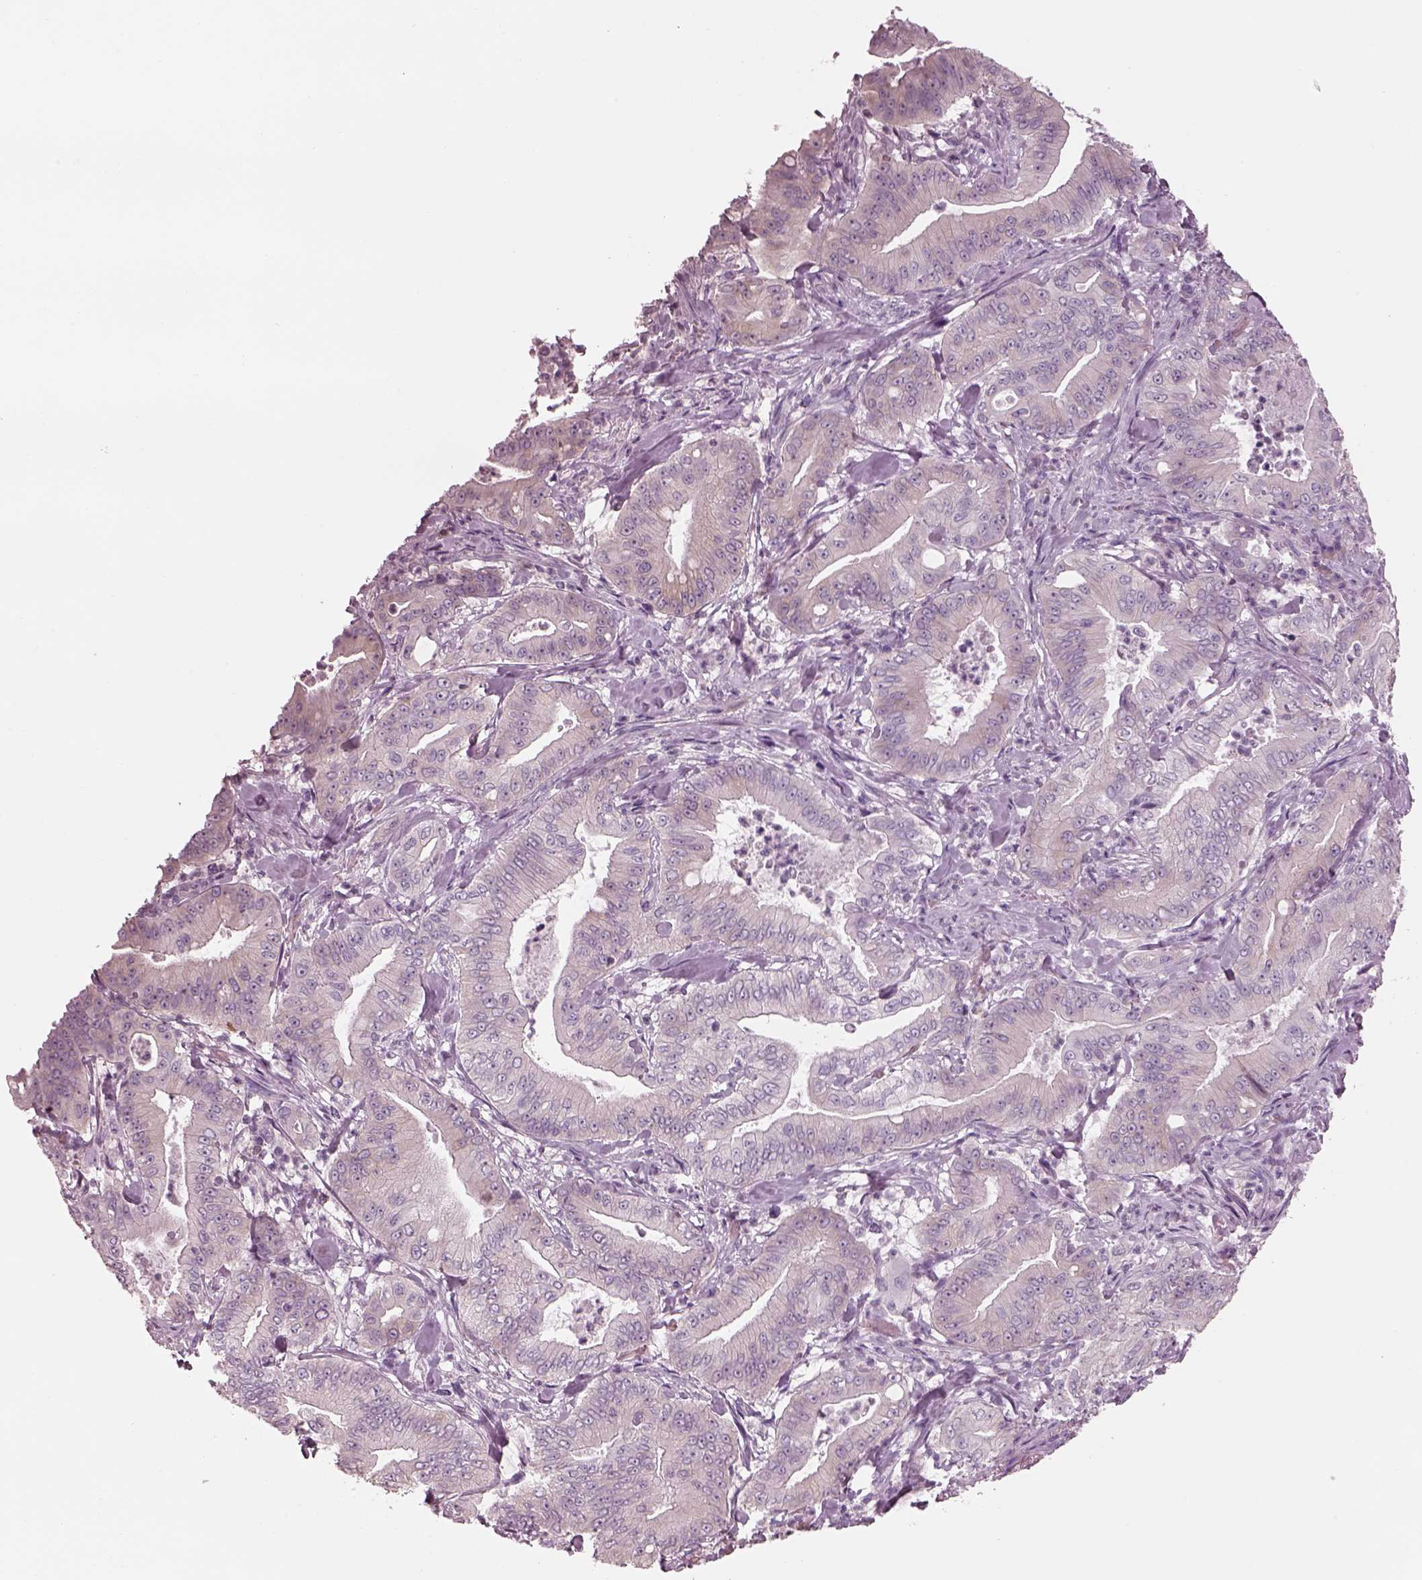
{"staining": {"intensity": "negative", "quantity": "none", "location": "none"}, "tissue": "pancreatic cancer", "cell_type": "Tumor cells", "image_type": "cancer", "snomed": [{"axis": "morphology", "description": "Adenocarcinoma, NOS"}, {"axis": "topography", "description": "Pancreas"}], "caption": "The micrograph shows no significant staining in tumor cells of pancreatic cancer (adenocarcinoma). The staining was performed using DAB to visualize the protein expression in brown, while the nuclei were stained in blue with hematoxylin (Magnification: 20x).", "gene": "SLC27A2", "patient": {"sex": "male", "age": 71}}